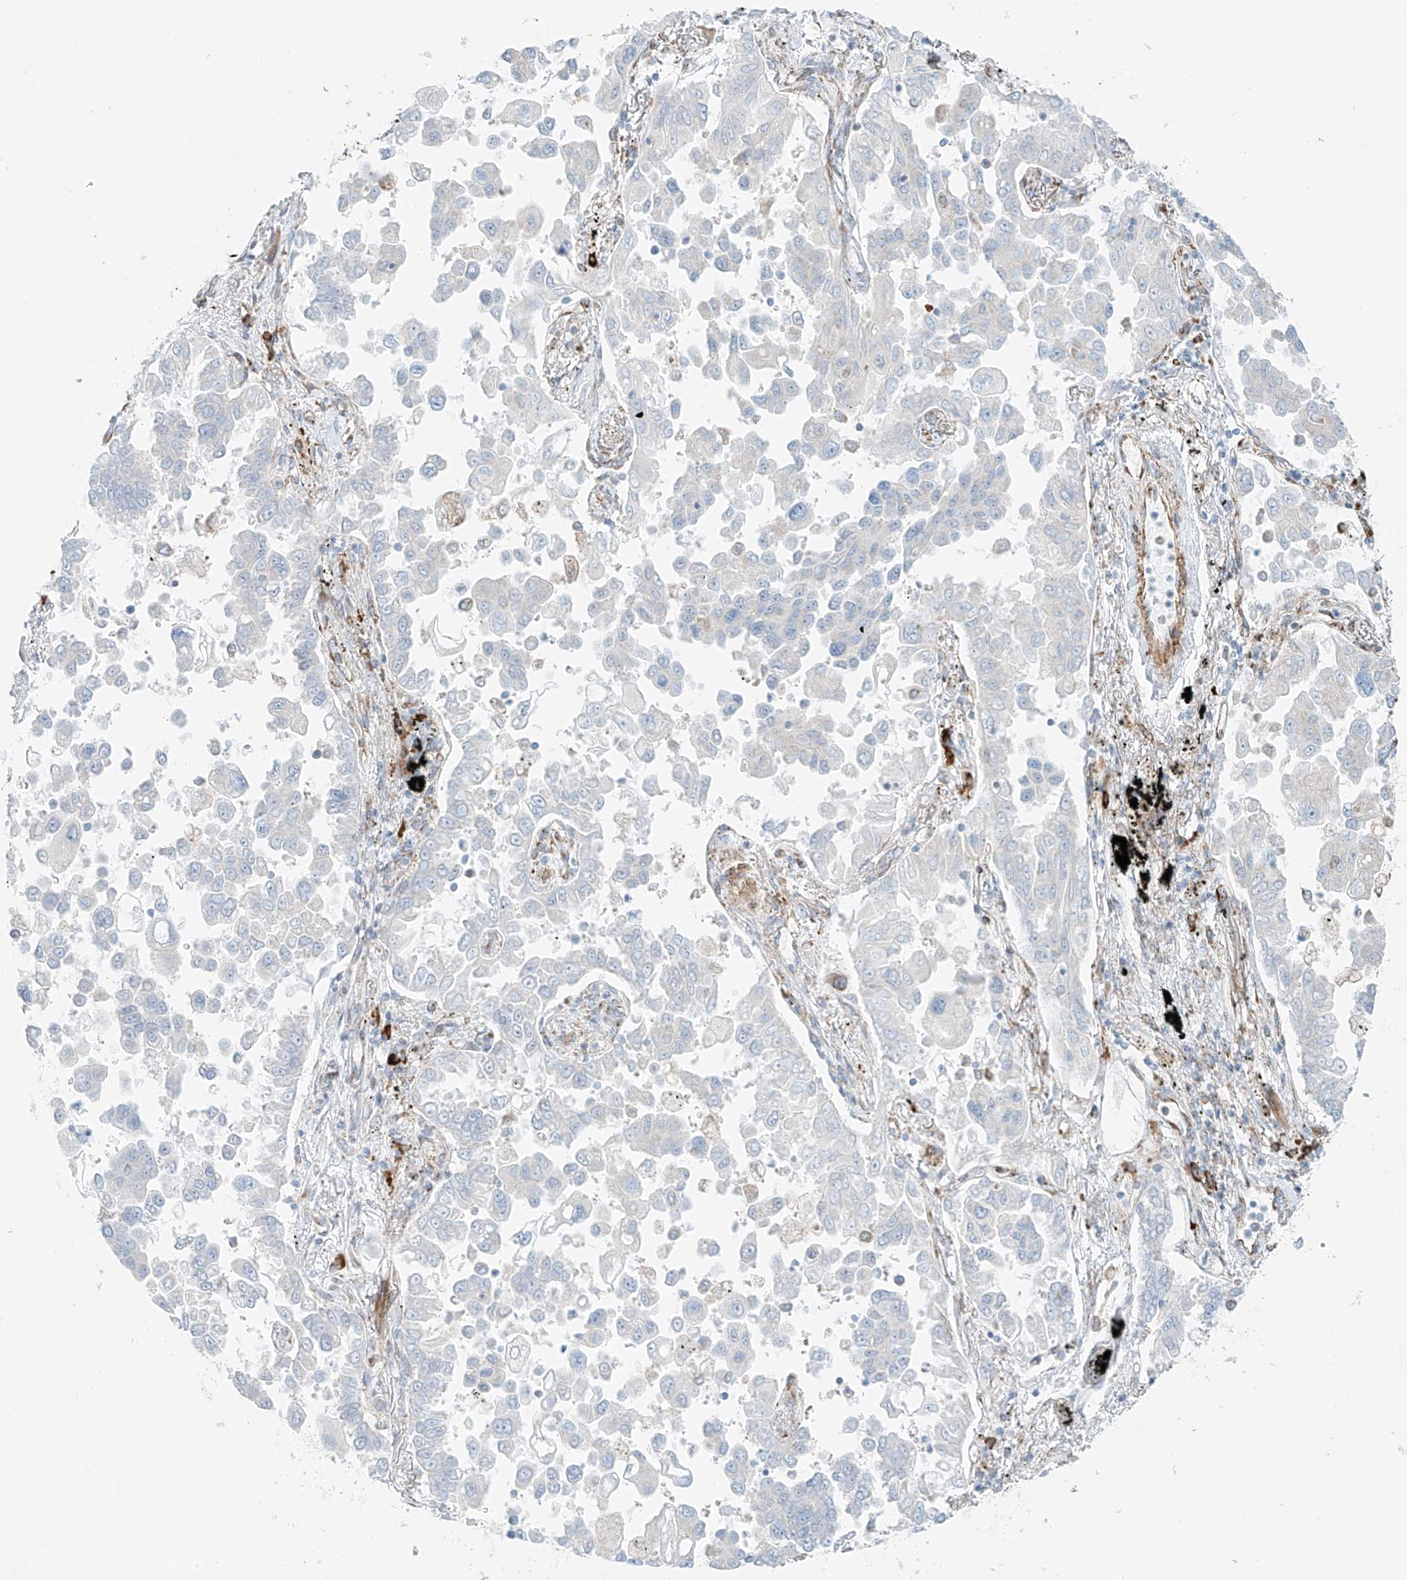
{"staining": {"intensity": "weak", "quantity": "<25%", "location": "cytoplasmic/membranous"}, "tissue": "lung cancer", "cell_type": "Tumor cells", "image_type": "cancer", "snomed": [{"axis": "morphology", "description": "Adenocarcinoma, NOS"}, {"axis": "topography", "description": "Lung"}], "caption": "Image shows no significant protein expression in tumor cells of lung adenocarcinoma.", "gene": "EIPR1", "patient": {"sex": "female", "age": 67}}